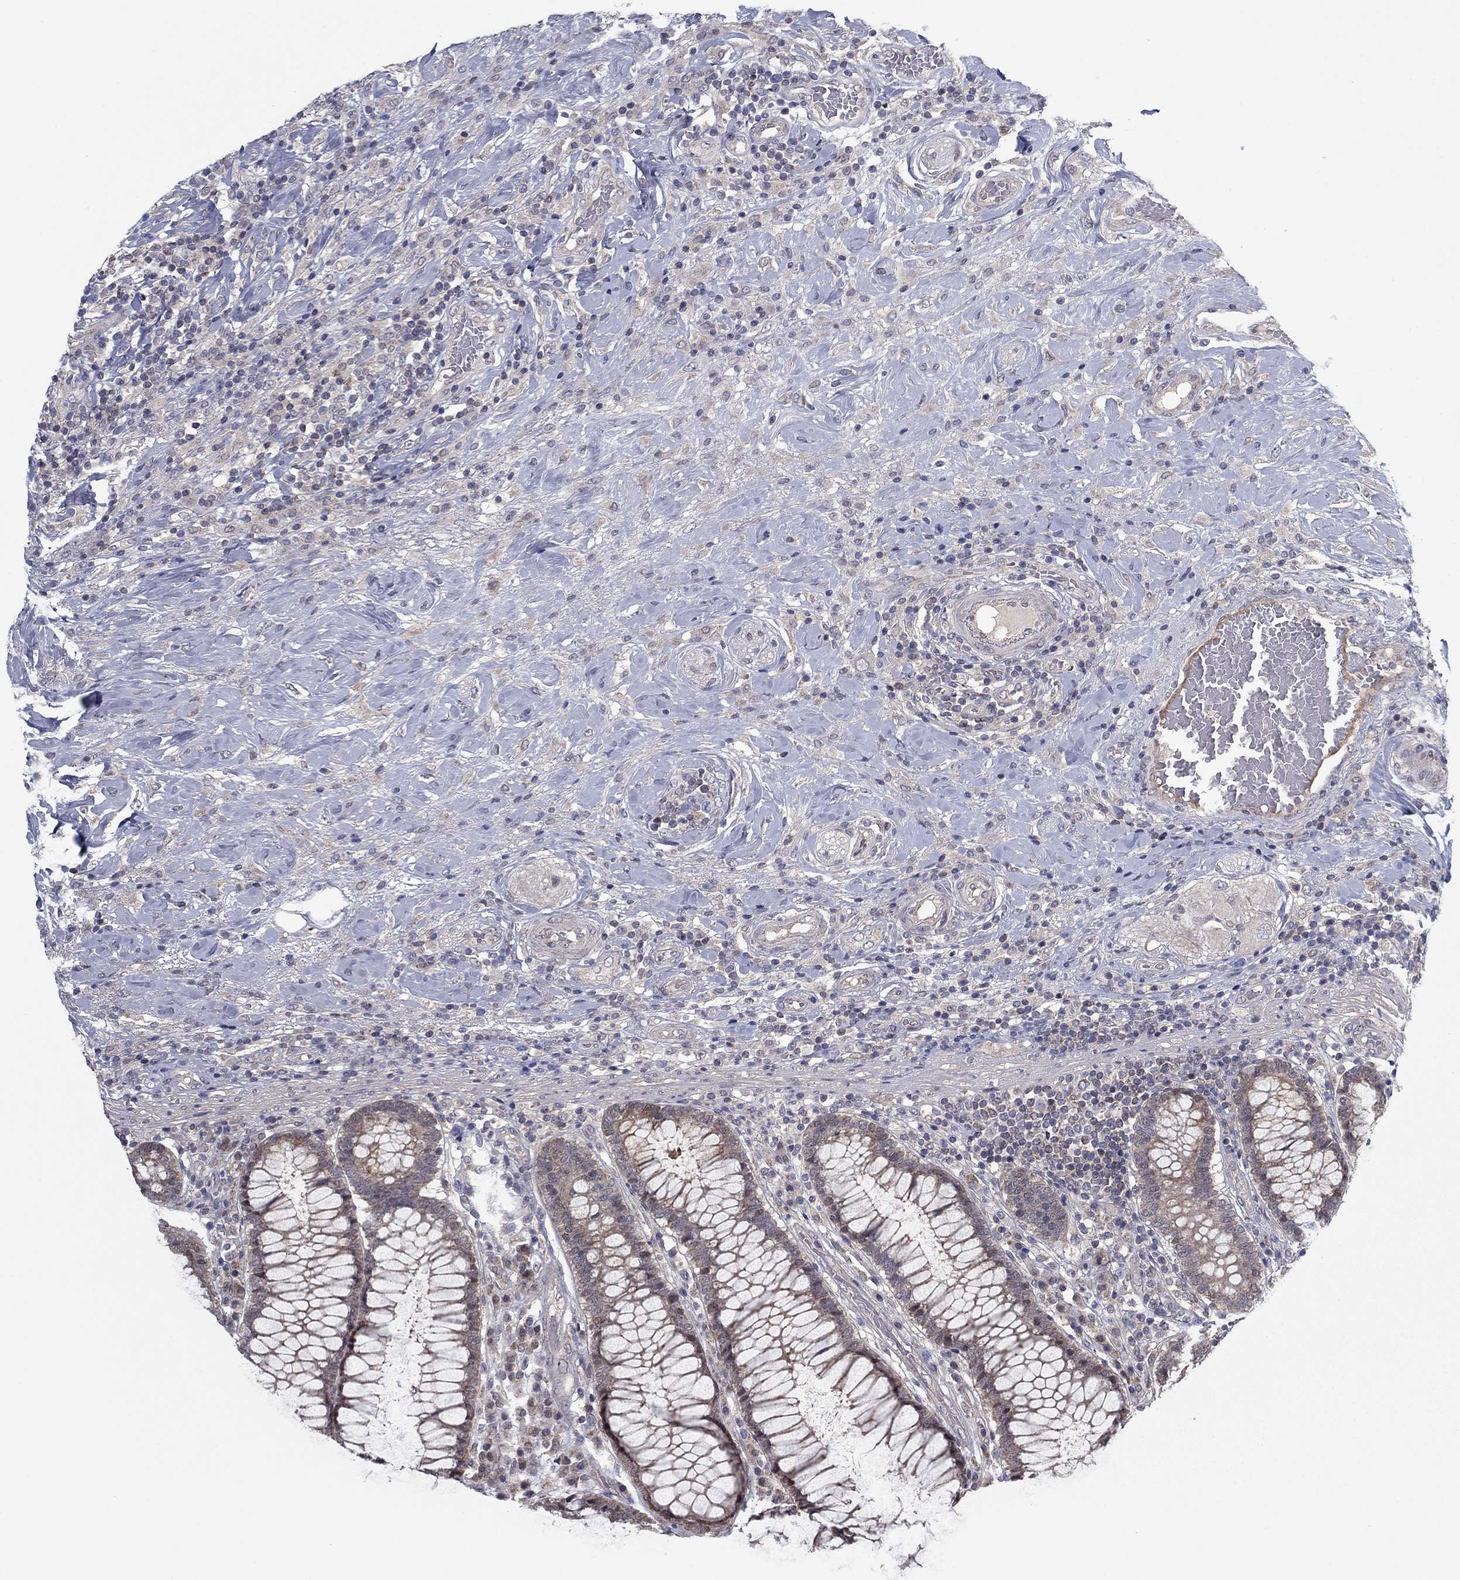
{"staining": {"intensity": "moderate", "quantity": "25%-75%", "location": "cytoplasmic/membranous"}, "tissue": "colorectal cancer", "cell_type": "Tumor cells", "image_type": "cancer", "snomed": [{"axis": "morphology", "description": "Adenocarcinoma, NOS"}, {"axis": "topography", "description": "Colon"}], "caption": "Immunohistochemistry photomicrograph of human adenocarcinoma (colorectal) stained for a protein (brown), which displays medium levels of moderate cytoplasmic/membranous staining in approximately 25%-75% of tumor cells.", "gene": "GRHPR", "patient": {"sex": "female", "age": 69}}